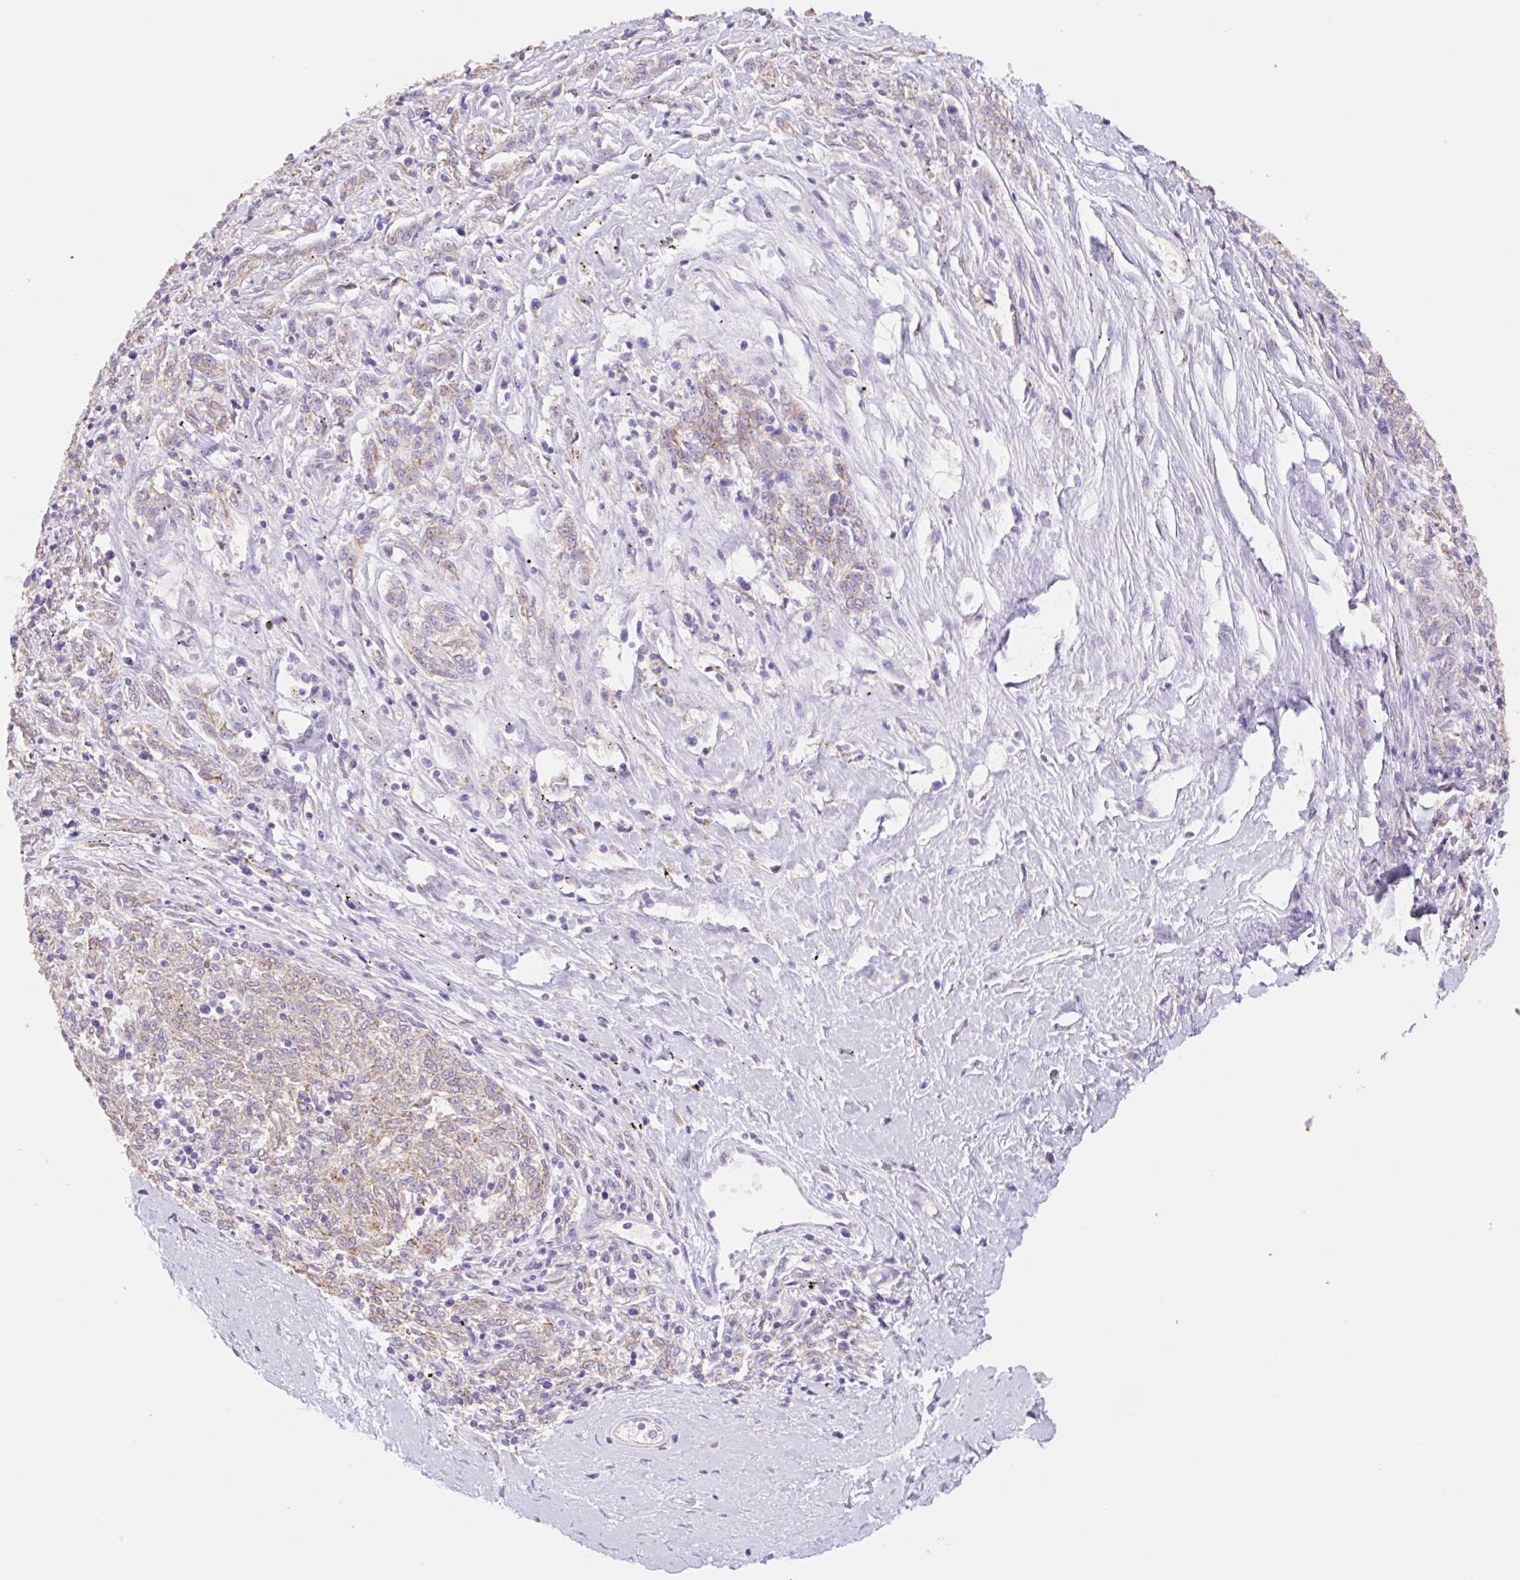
{"staining": {"intensity": "weak", "quantity": ">75%", "location": "cytoplasmic/membranous"}, "tissue": "melanoma", "cell_type": "Tumor cells", "image_type": "cancer", "snomed": [{"axis": "morphology", "description": "Malignant melanoma, NOS"}, {"axis": "topography", "description": "Skin"}], "caption": "There is low levels of weak cytoplasmic/membranous positivity in tumor cells of melanoma, as demonstrated by immunohistochemical staining (brown color).", "gene": "COPZ2", "patient": {"sex": "female", "age": 72}}